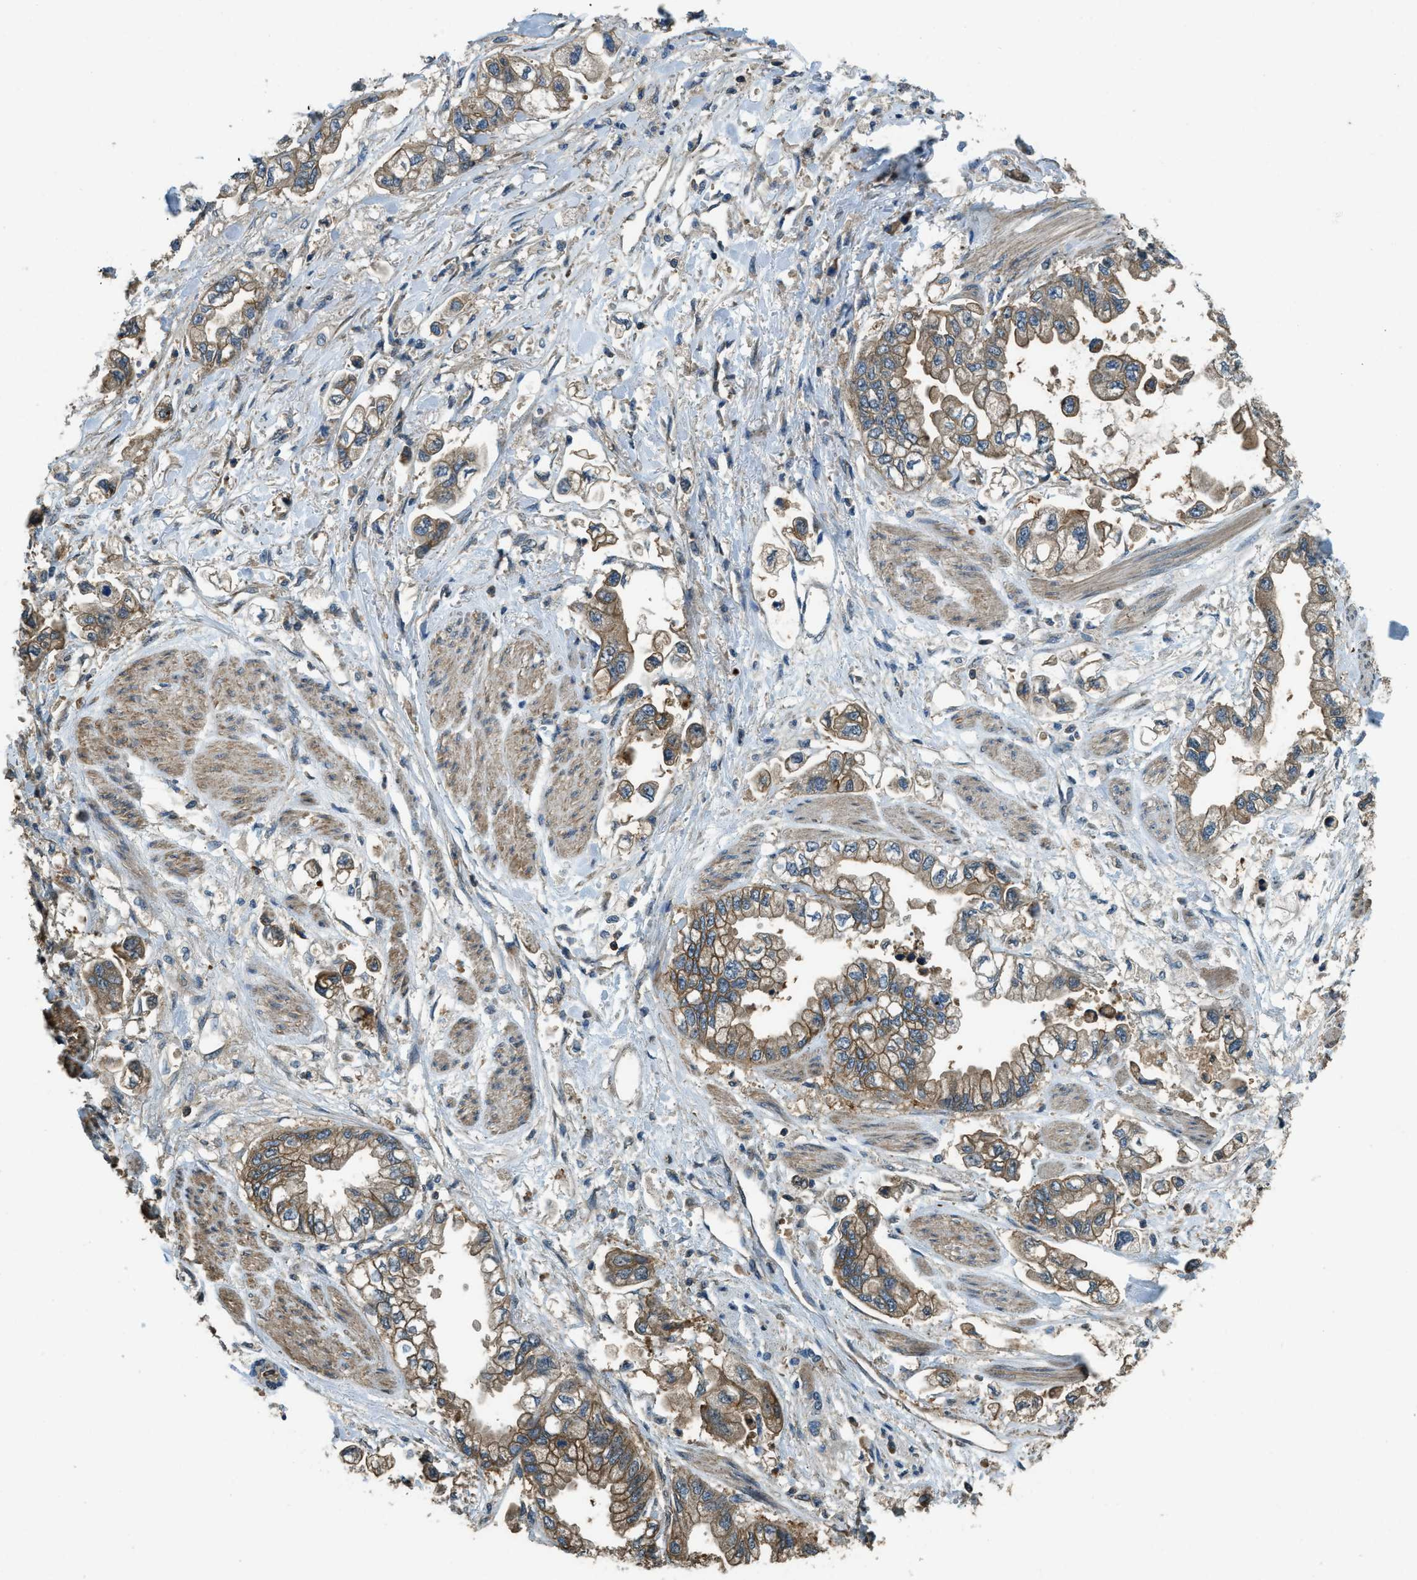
{"staining": {"intensity": "weak", "quantity": ">75%", "location": "cytoplasmic/membranous"}, "tissue": "stomach cancer", "cell_type": "Tumor cells", "image_type": "cancer", "snomed": [{"axis": "morphology", "description": "Normal tissue, NOS"}, {"axis": "morphology", "description": "Adenocarcinoma, NOS"}, {"axis": "topography", "description": "Stomach"}], "caption": "Immunohistochemical staining of human adenocarcinoma (stomach) exhibits low levels of weak cytoplasmic/membranous protein positivity in about >75% of tumor cells.", "gene": "ATP8B1", "patient": {"sex": "male", "age": 62}}